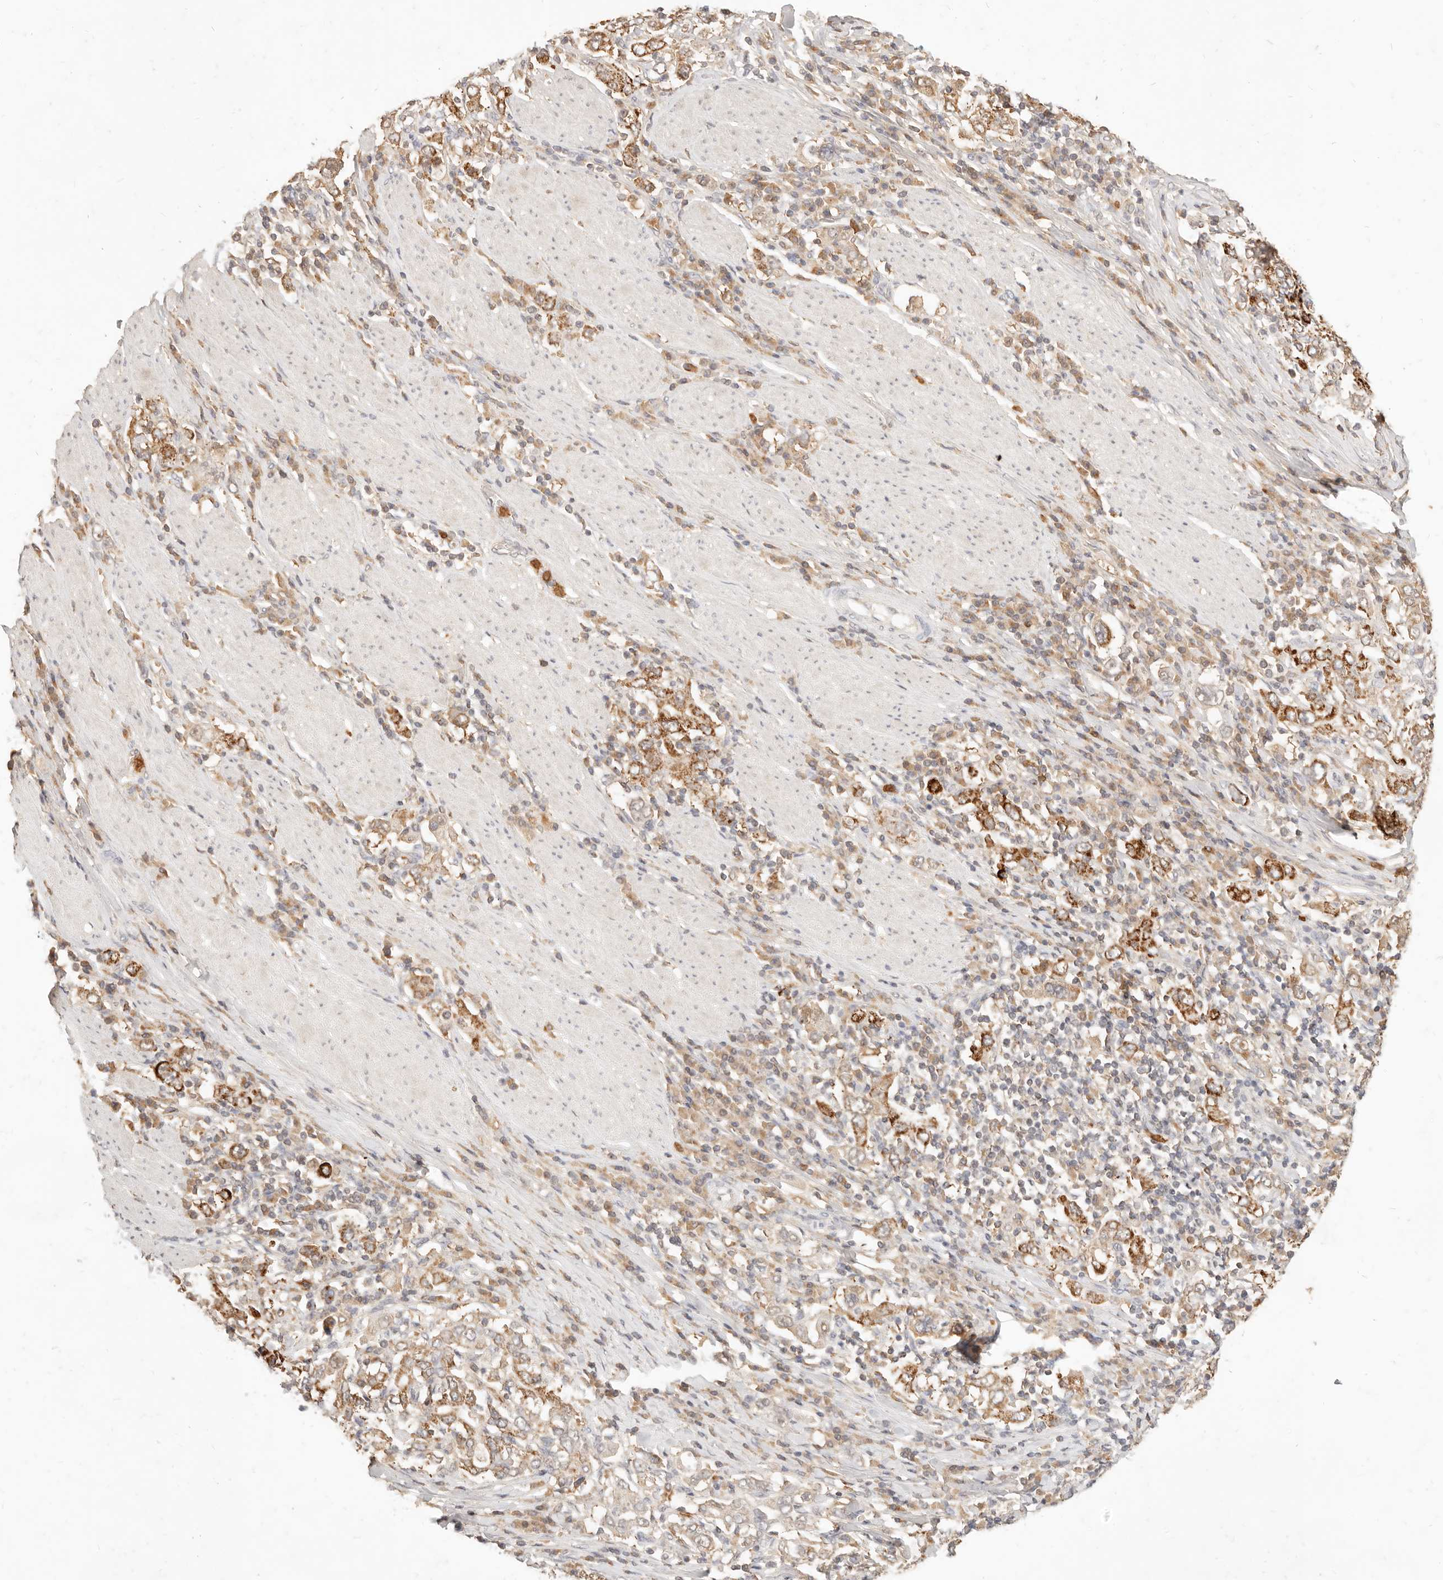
{"staining": {"intensity": "moderate", "quantity": ">75%", "location": "cytoplasmic/membranous"}, "tissue": "stomach cancer", "cell_type": "Tumor cells", "image_type": "cancer", "snomed": [{"axis": "morphology", "description": "Adenocarcinoma, NOS"}, {"axis": "topography", "description": "Stomach, upper"}], "caption": "Stomach cancer stained with a brown dye reveals moderate cytoplasmic/membranous positive expression in about >75% of tumor cells.", "gene": "TMTC2", "patient": {"sex": "male", "age": 62}}